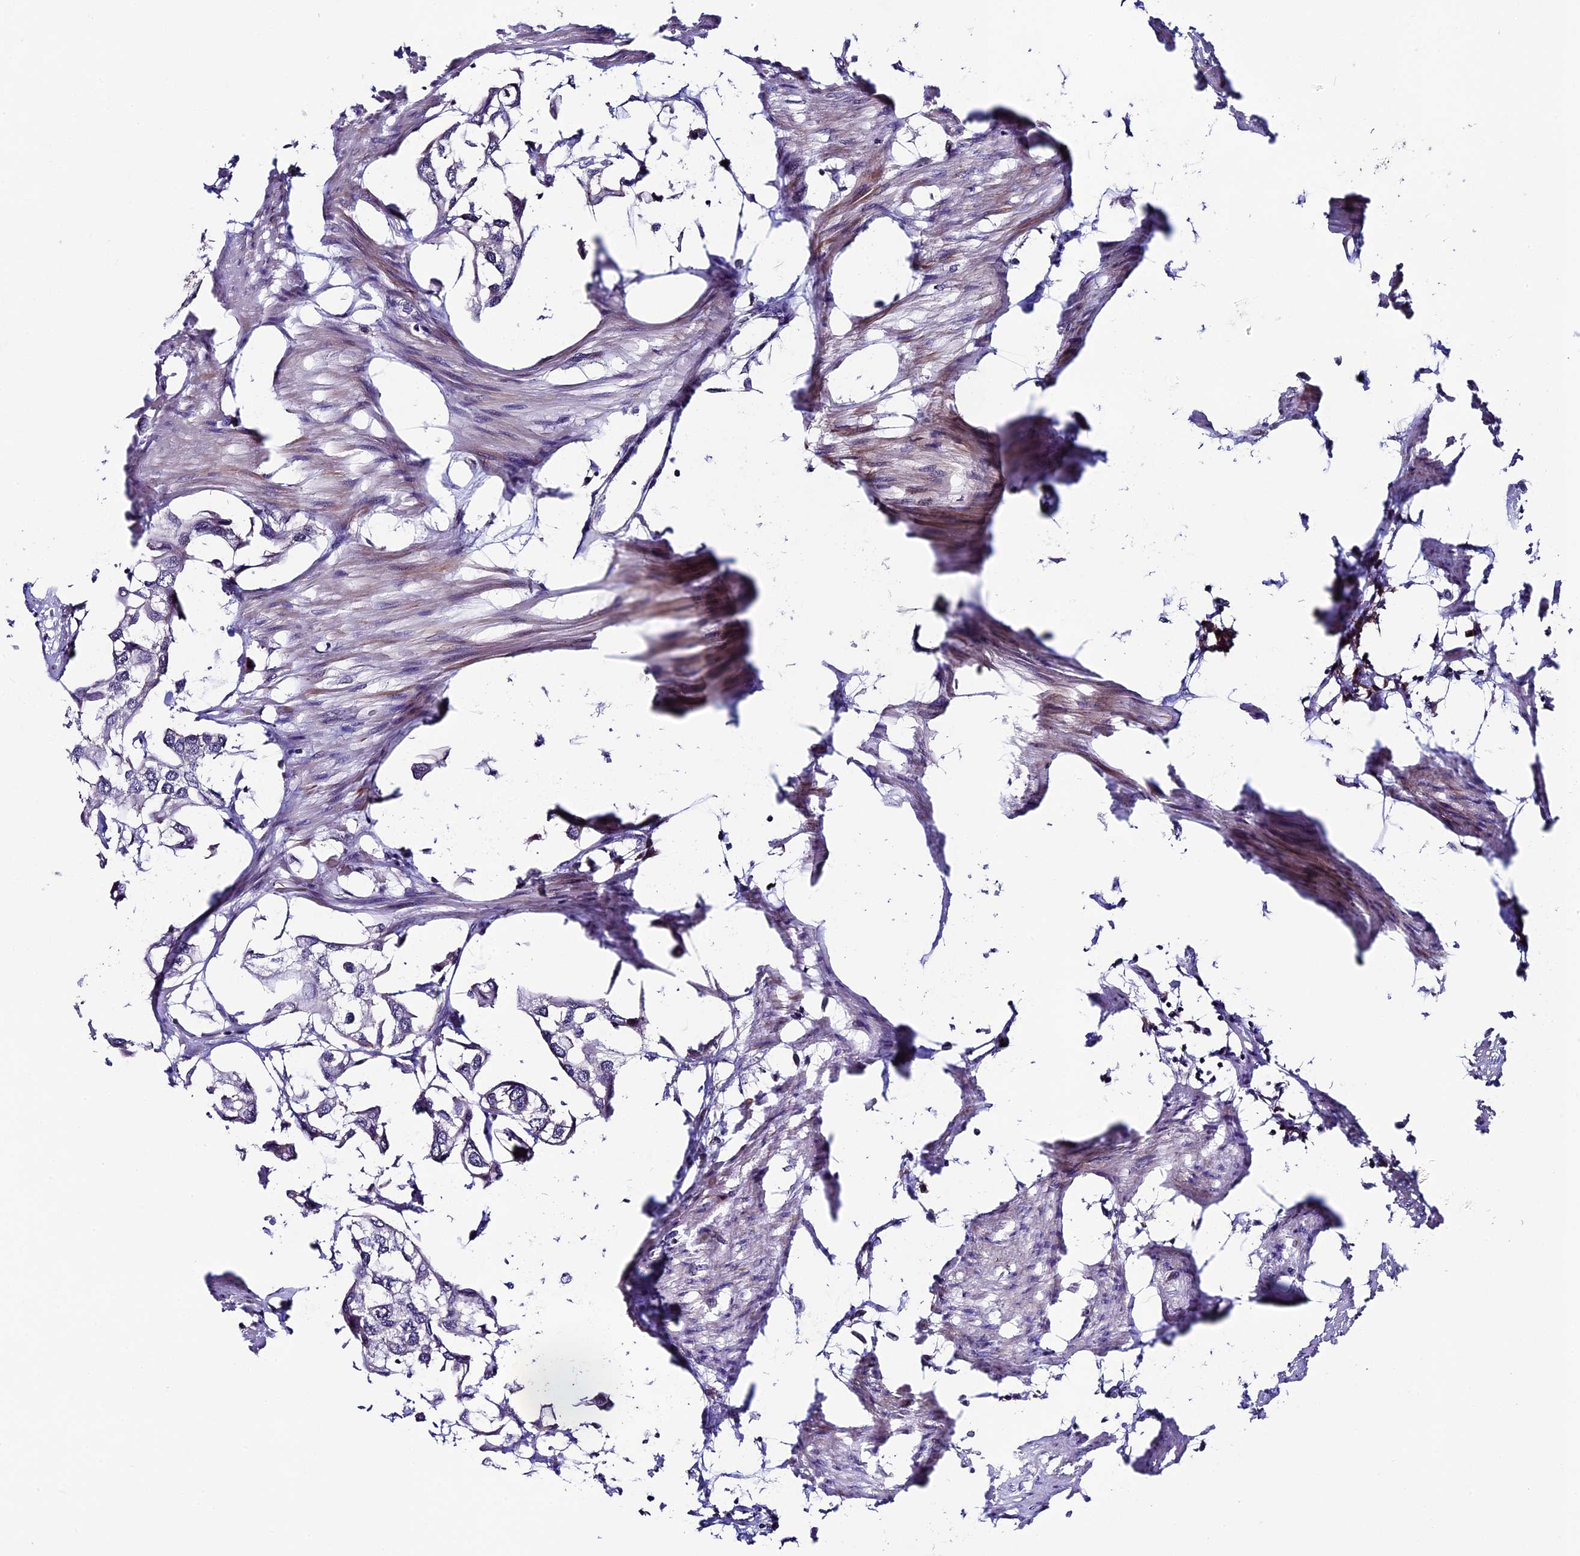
{"staining": {"intensity": "negative", "quantity": "none", "location": "none"}, "tissue": "urothelial cancer", "cell_type": "Tumor cells", "image_type": "cancer", "snomed": [{"axis": "morphology", "description": "Urothelial carcinoma, High grade"}, {"axis": "topography", "description": "Urinary bladder"}], "caption": "Tumor cells show no significant staining in high-grade urothelial carcinoma.", "gene": "SIPA1L3", "patient": {"sex": "male", "age": 64}}